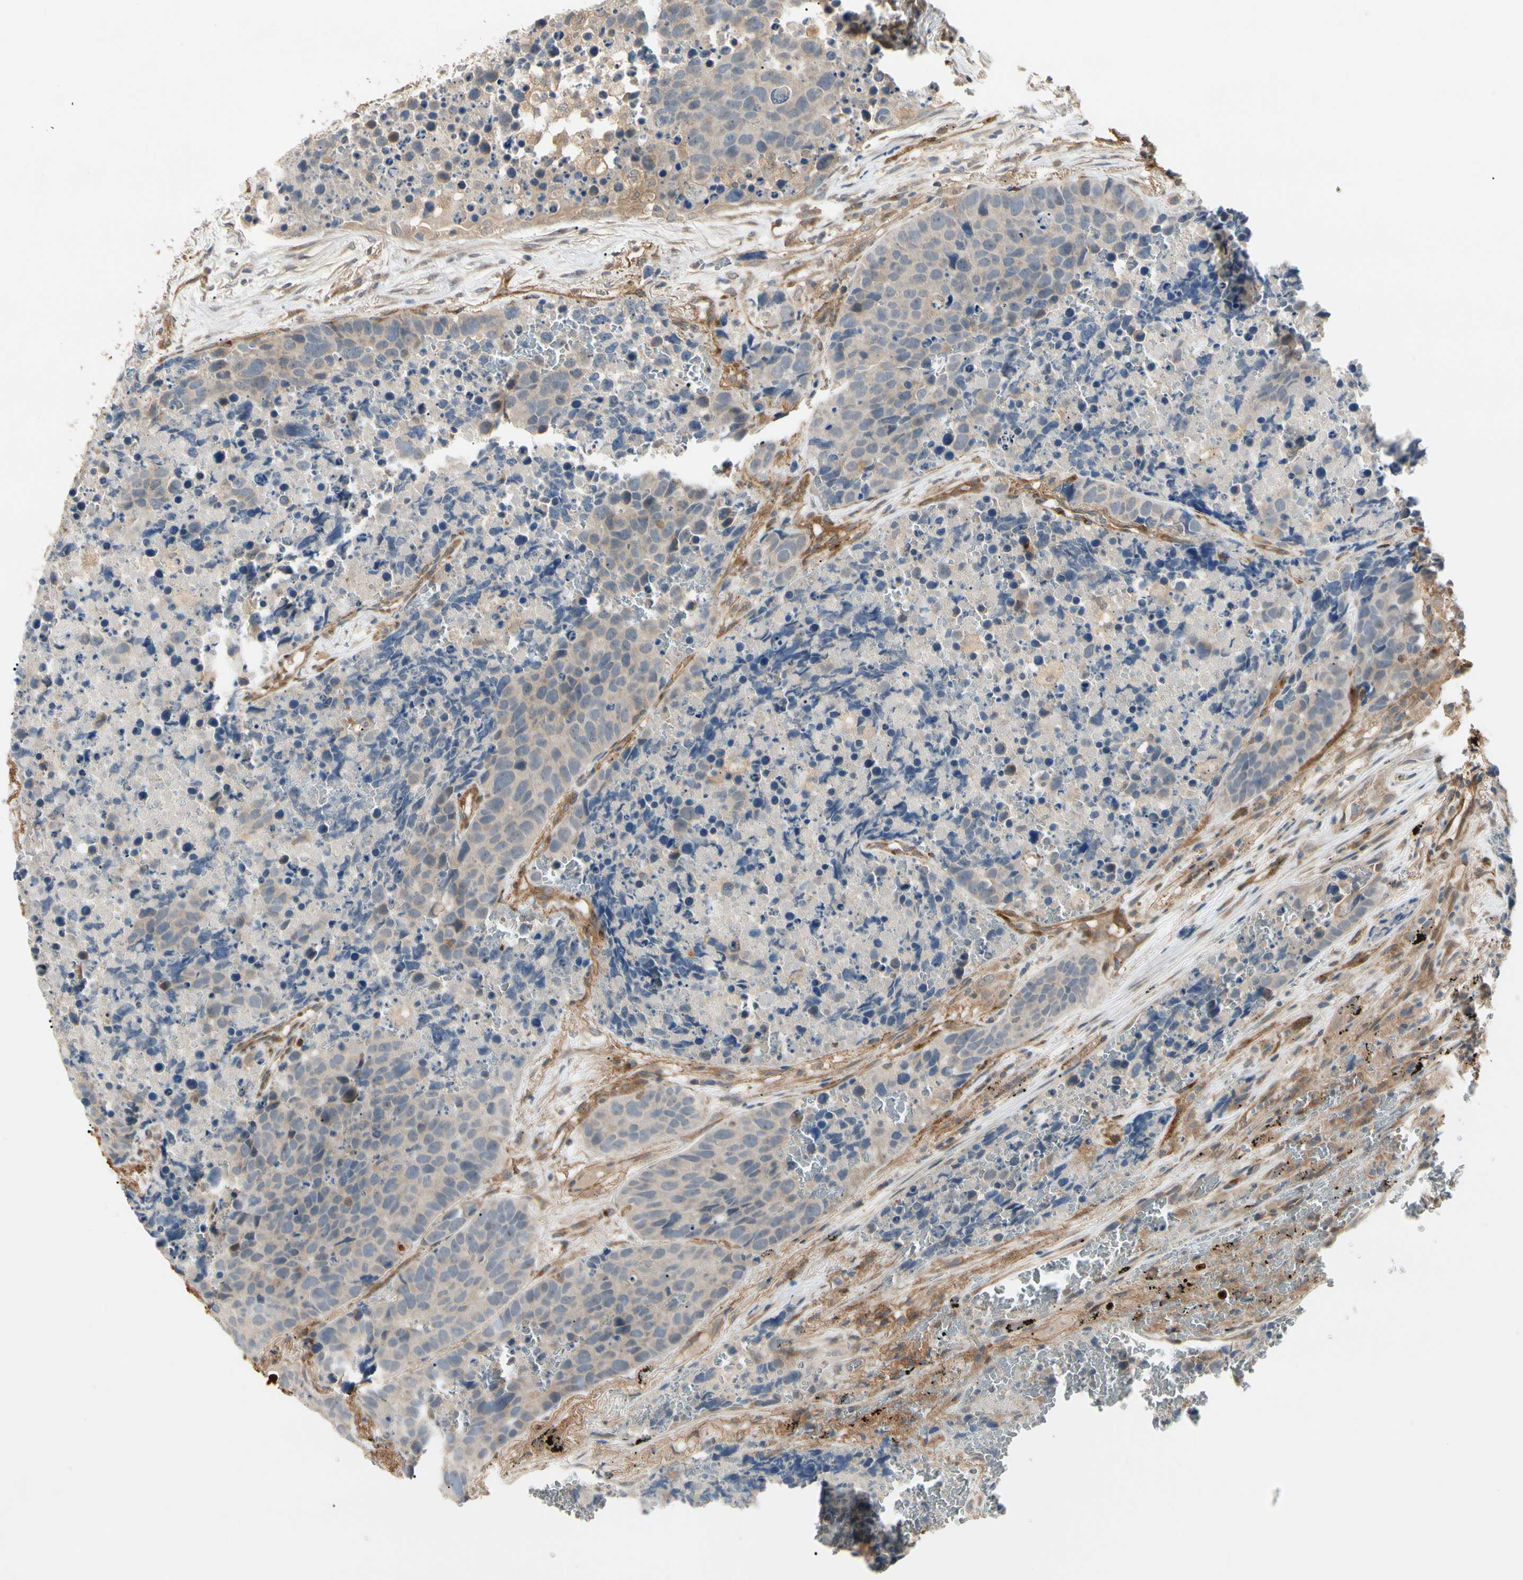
{"staining": {"intensity": "moderate", "quantity": ">75%", "location": "cytoplasmic/membranous"}, "tissue": "carcinoid", "cell_type": "Tumor cells", "image_type": "cancer", "snomed": [{"axis": "morphology", "description": "Carcinoid, malignant, NOS"}, {"axis": "topography", "description": "Lung"}], "caption": "A medium amount of moderate cytoplasmic/membranous expression is identified in approximately >75% of tumor cells in malignant carcinoid tissue.", "gene": "F2R", "patient": {"sex": "male", "age": 60}}